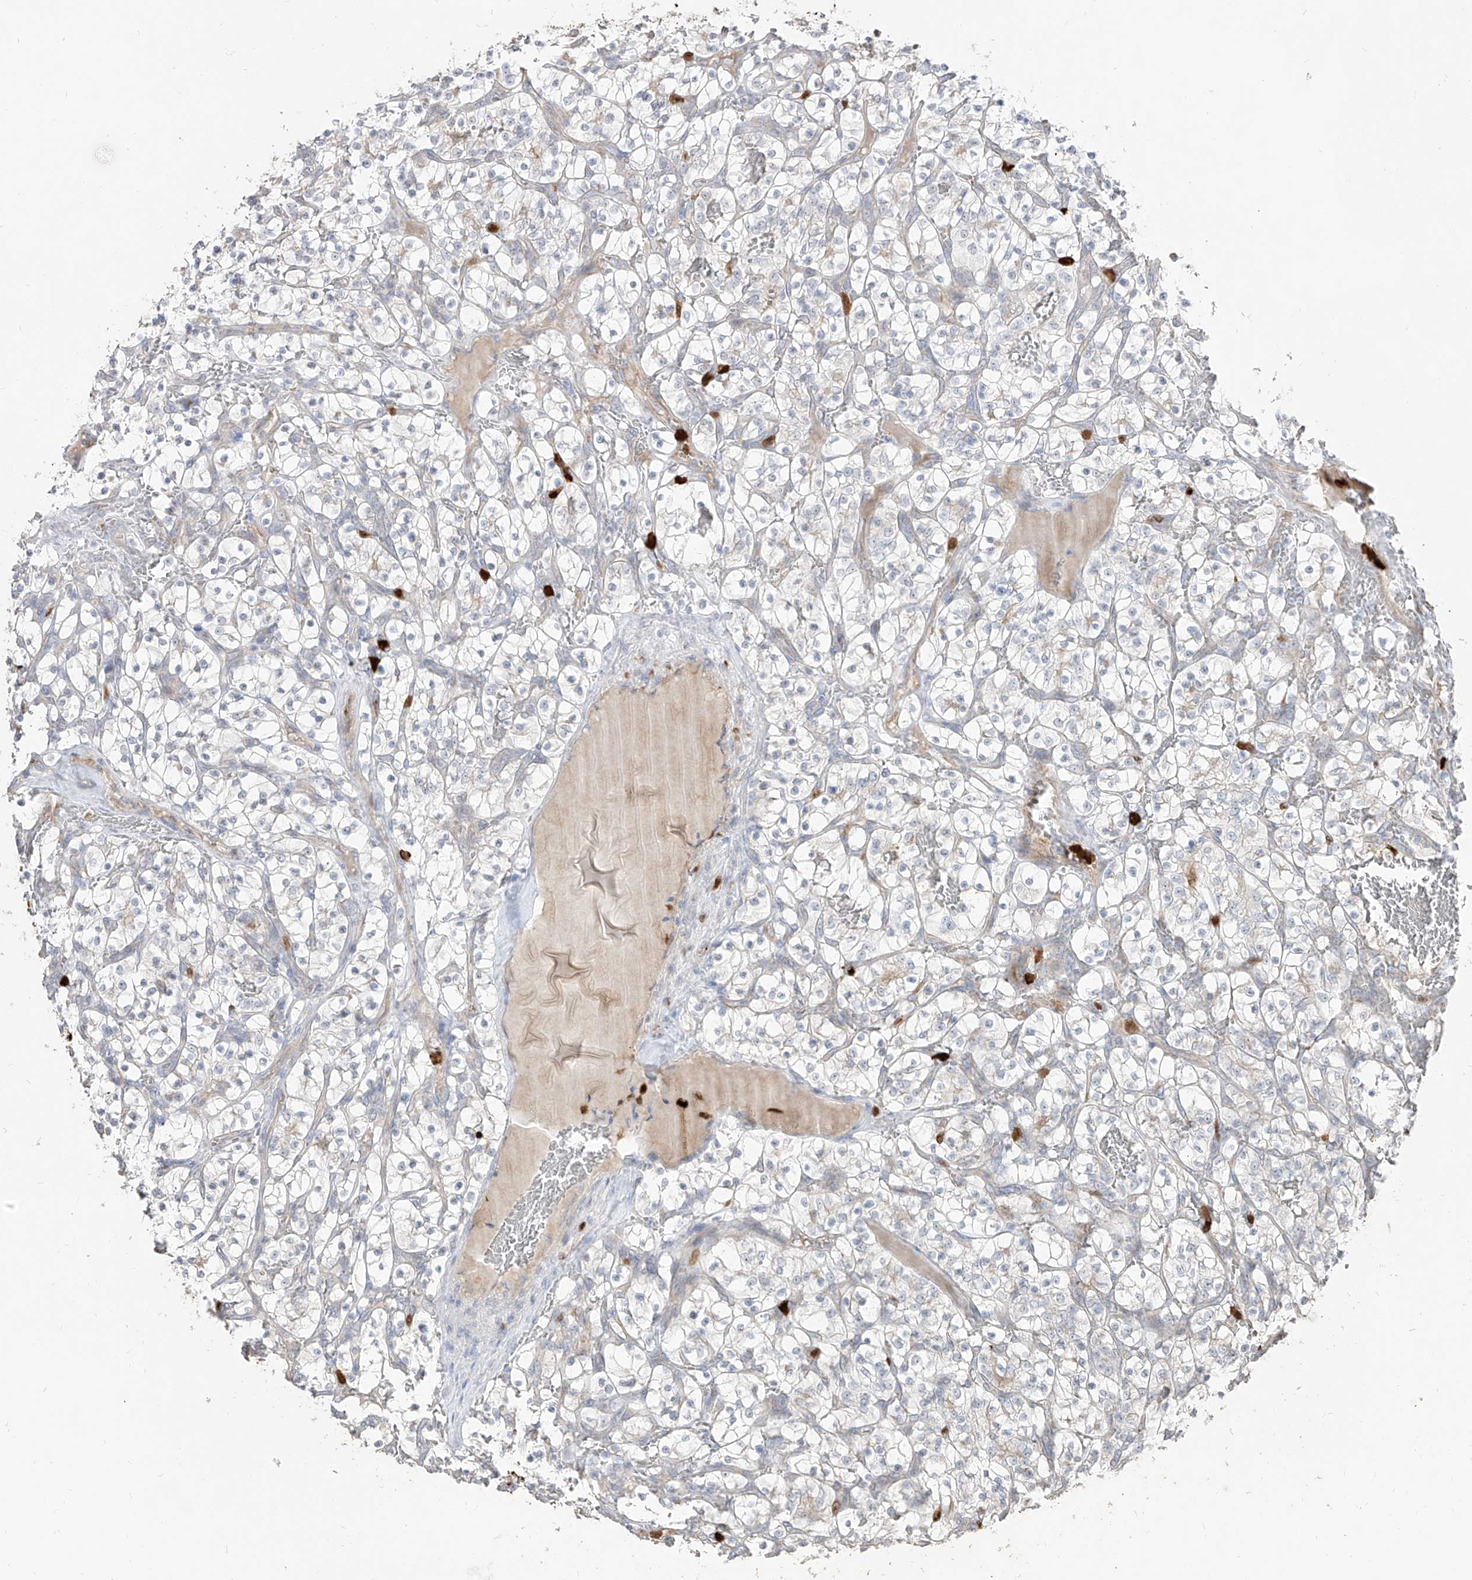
{"staining": {"intensity": "negative", "quantity": "none", "location": "none"}, "tissue": "renal cancer", "cell_type": "Tumor cells", "image_type": "cancer", "snomed": [{"axis": "morphology", "description": "Adenocarcinoma, NOS"}, {"axis": "topography", "description": "Kidney"}], "caption": "Immunohistochemistry (IHC) image of neoplastic tissue: human renal cancer (adenocarcinoma) stained with DAB (3,3'-diaminobenzidine) reveals no significant protein positivity in tumor cells.", "gene": "ZNF227", "patient": {"sex": "female", "age": 57}}